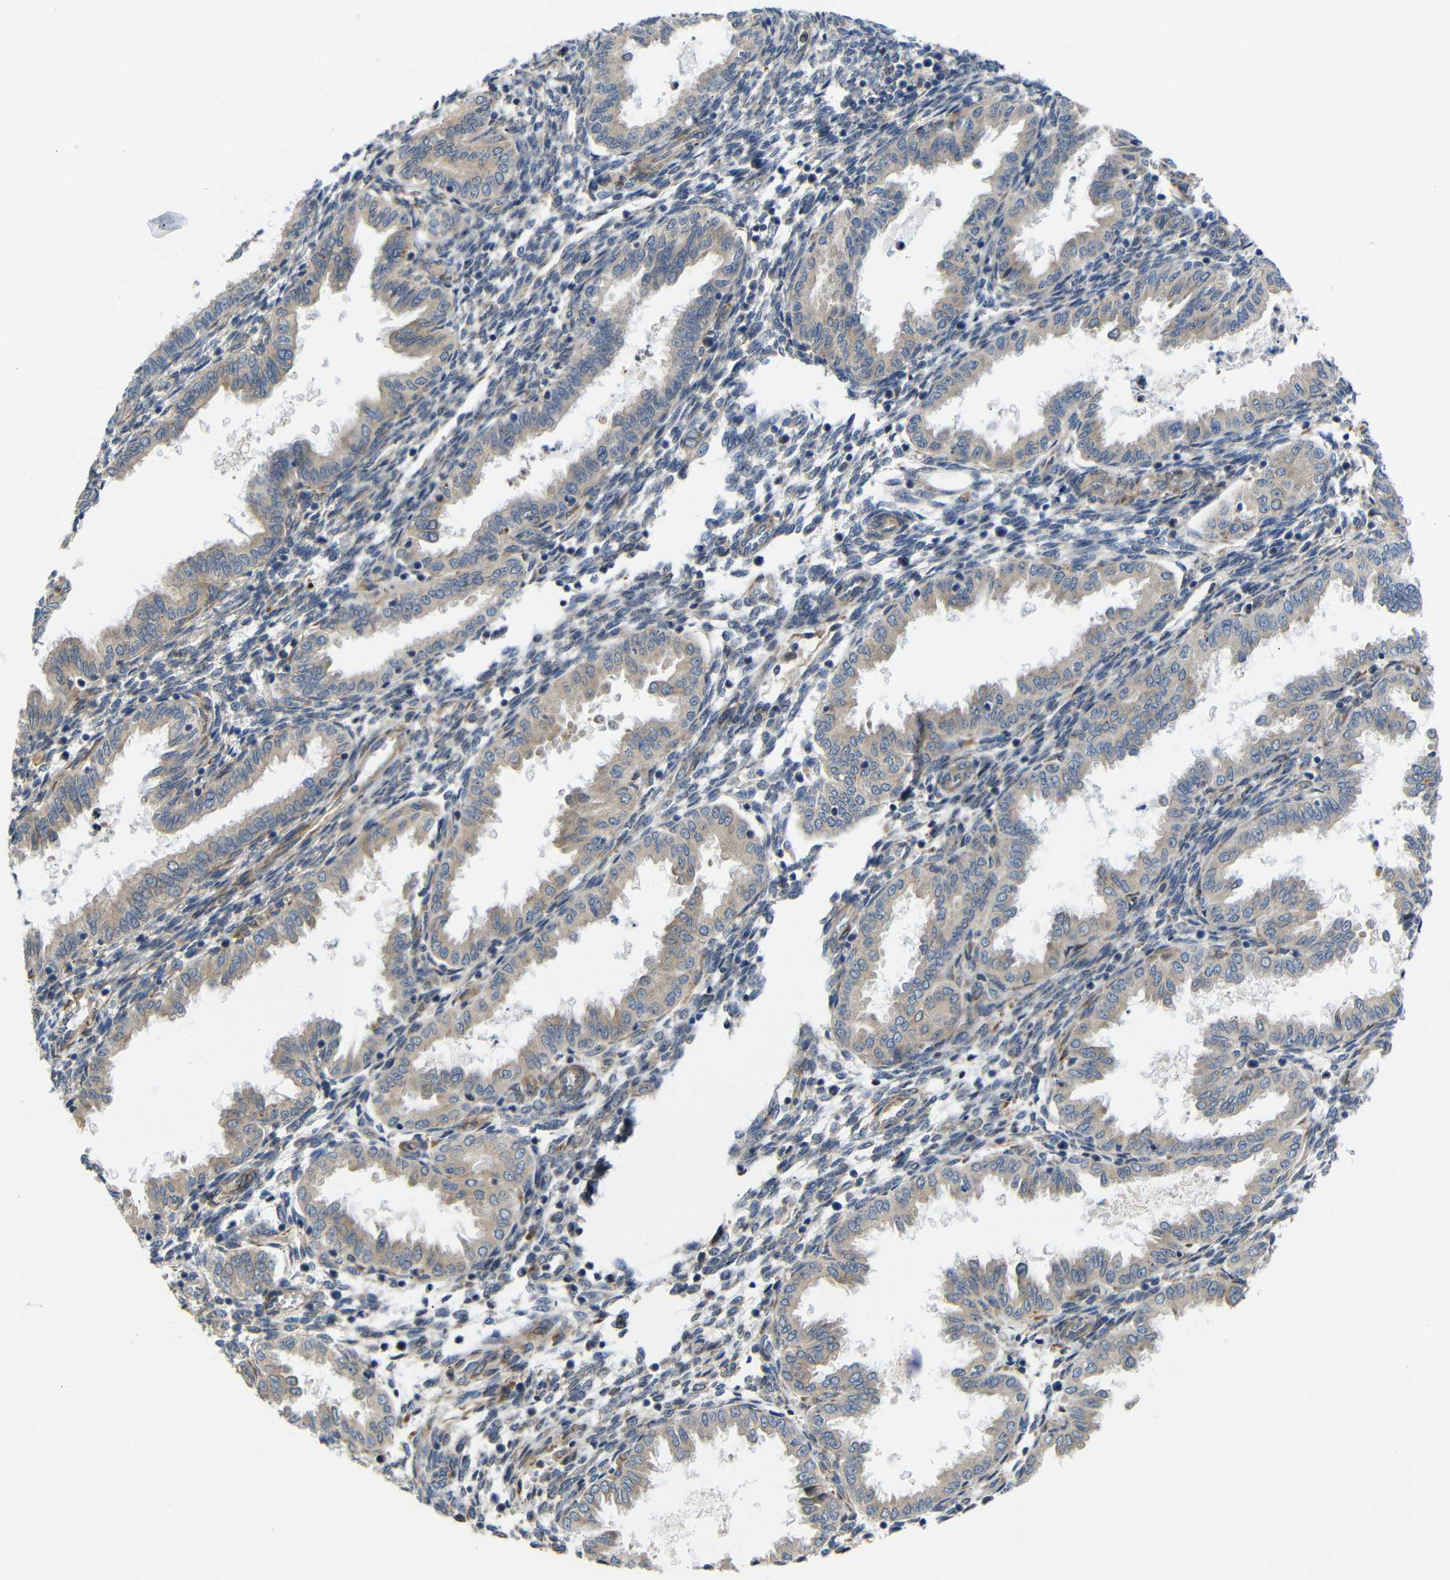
{"staining": {"intensity": "moderate", "quantity": ">75%", "location": "cytoplasmic/membranous"}, "tissue": "endometrium", "cell_type": "Cells in endometrial stroma", "image_type": "normal", "snomed": [{"axis": "morphology", "description": "Normal tissue, NOS"}, {"axis": "topography", "description": "Endometrium"}], "caption": "Immunohistochemistry staining of normal endometrium, which demonstrates medium levels of moderate cytoplasmic/membranous positivity in approximately >75% of cells in endometrial stroma indicating moderate cytoplasmic/membranous protein positivity. The staining was performed using DAB (3,3'-diaminobenzidine) (brown) for protein detection and nuclei were counterstained in hematoxylin (blue).", "gene": "P3H2", "patient": {"sex": "female", "age": 33}}